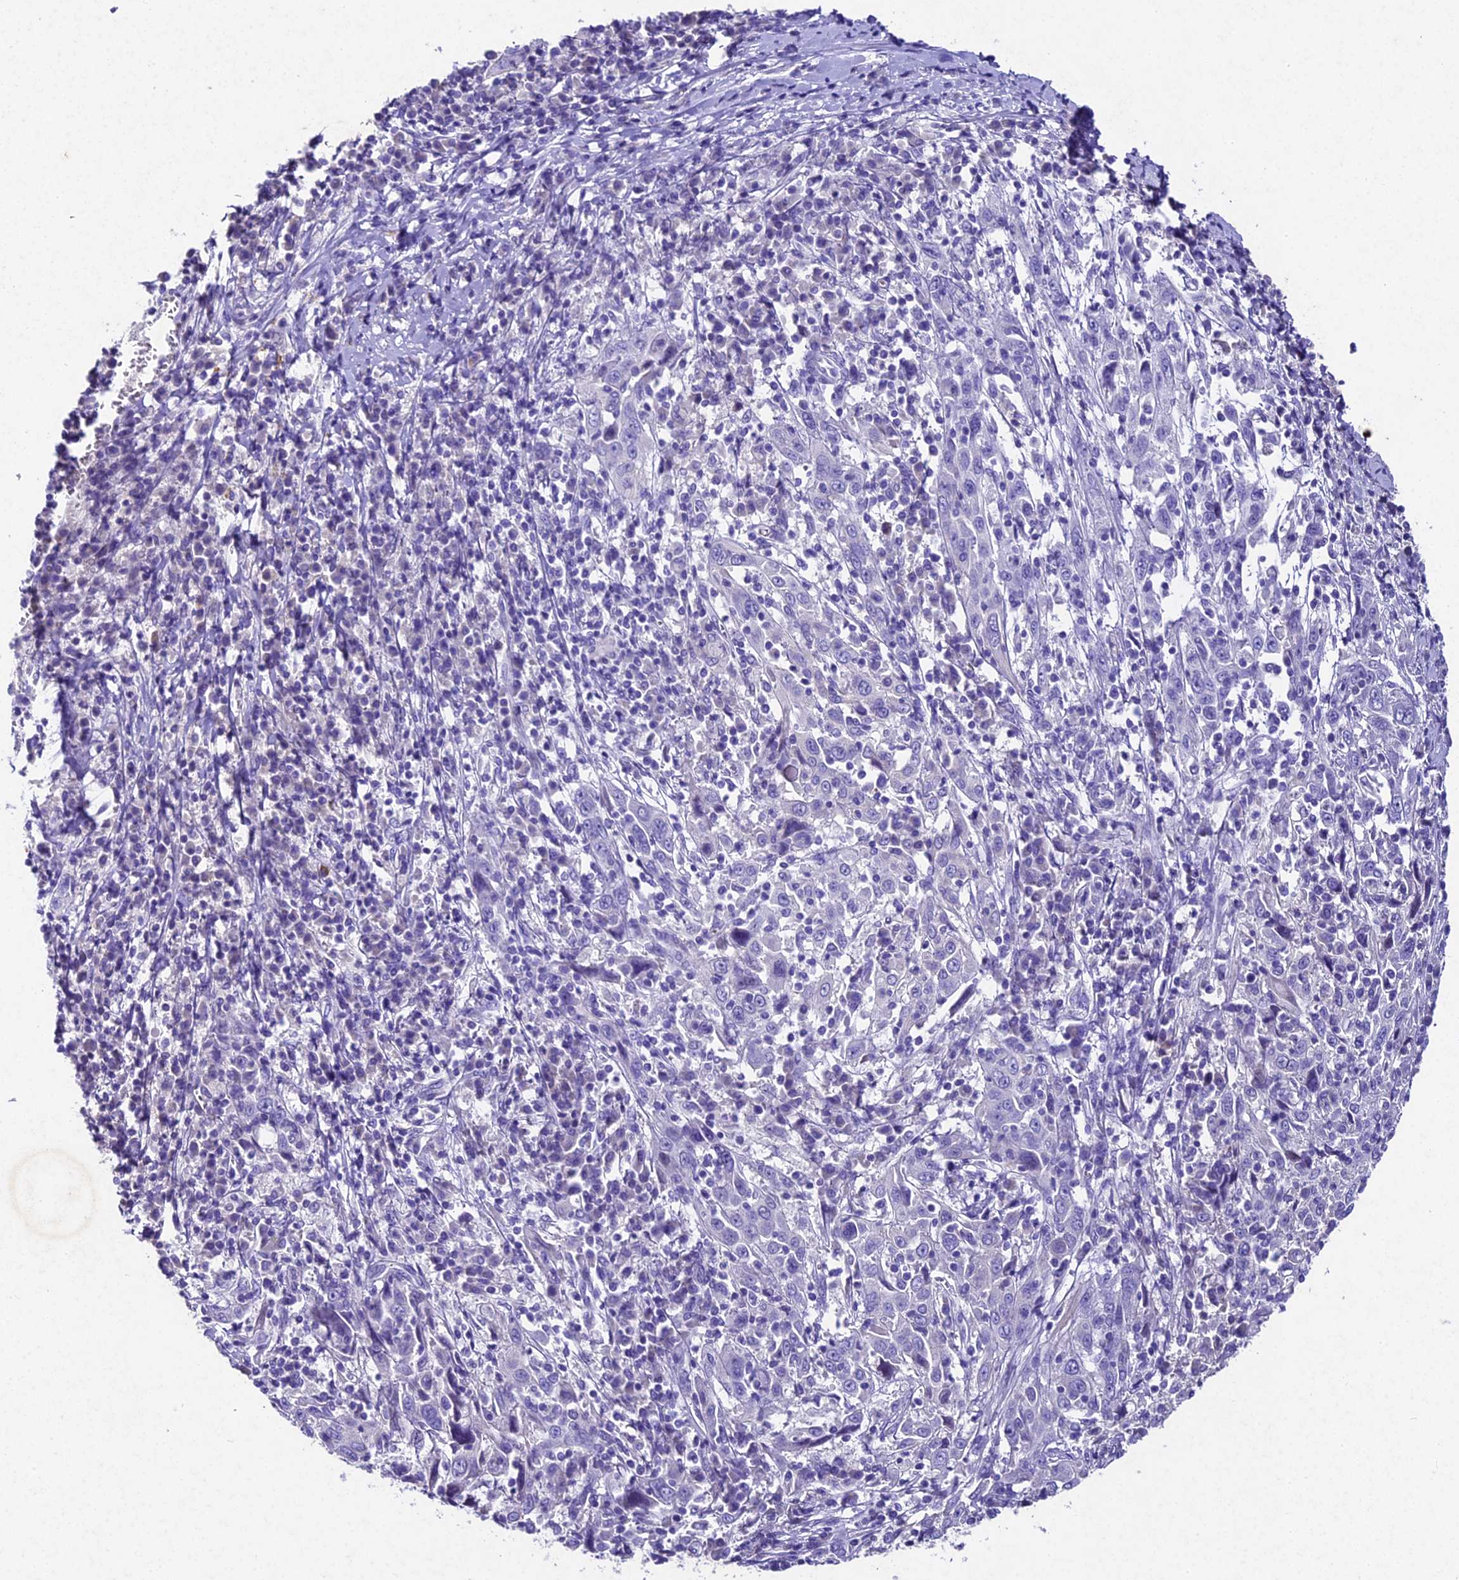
{"staining": {"intensity": "negative", "quantity": "none", "location": "none"}, "tissue": "cervical cancer", "cell_type": "Tumor cells", "image_type": "cancer", "snomed": [{"axis": "morphology", "description": "Squamous cell carcinoma, NOS"}, {"axis": "topography", "description": "Cervix"}], "caption": "Tumor cells are negative for protein expression in human squamous cell carcinoma (cervical). (DAB immunohistochemistry (IHC) with hematoxylin counter stain).", "gene": "IFT140", "patient": {"sex": "female", "age": 46}}